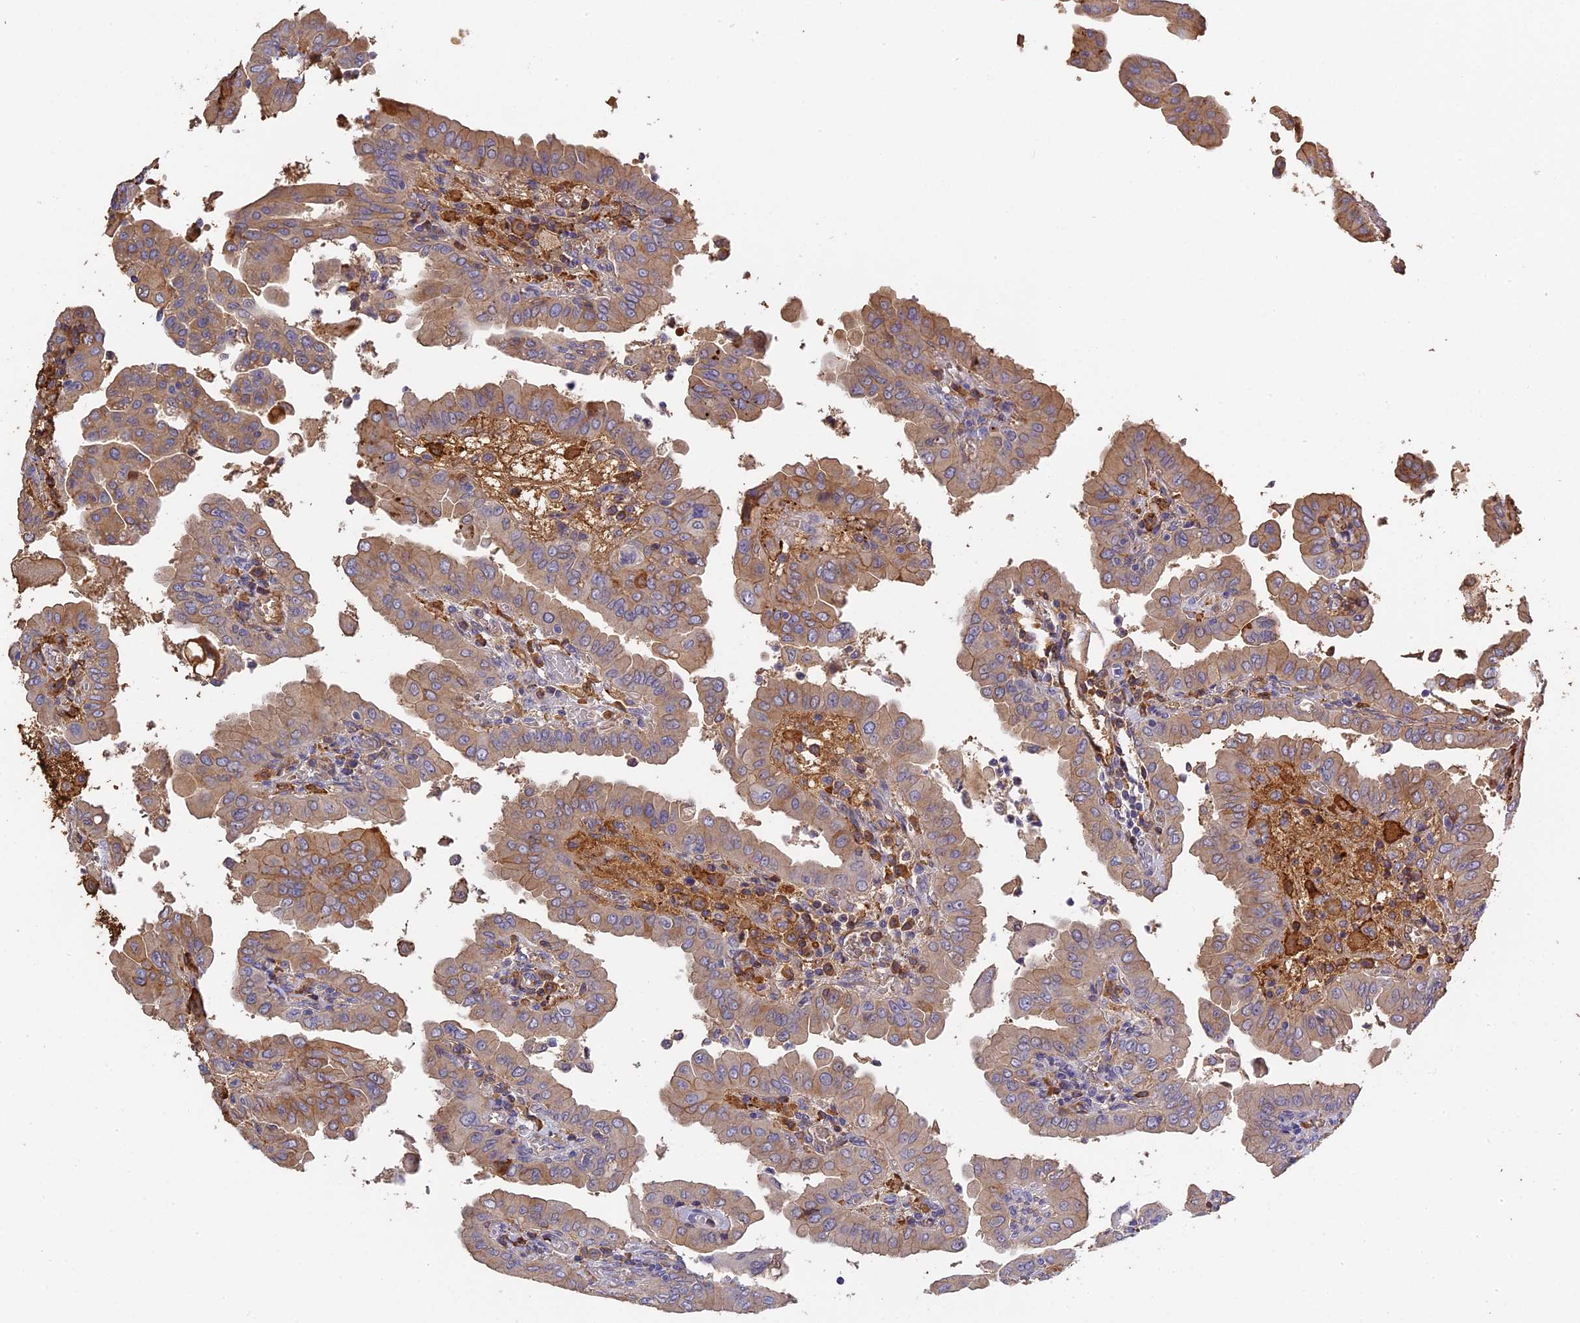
{"staining": {"intensity": "moderate", "quantity": ">75%", "location": "cytoplasmic/membranous"}, "tissue": "thyroid cancer", "cell_type": "Tumor cells", "image_type": "cancer", "snomed": [{"axis": "morphology", "description": "Papillary adenocarcinoma, NOS"}, {"axis": "topography", "description": "Thyroid gland"}], "caption": "Papillary adenocarcinoma (thyroid) tissue reveals moderate cytoplasmic/membranous staining in approximately >75% of tumor cells, visualized by immunohistochemistry.", "gene": "PZP", "patient": {"sex": "male", "age": 33}}